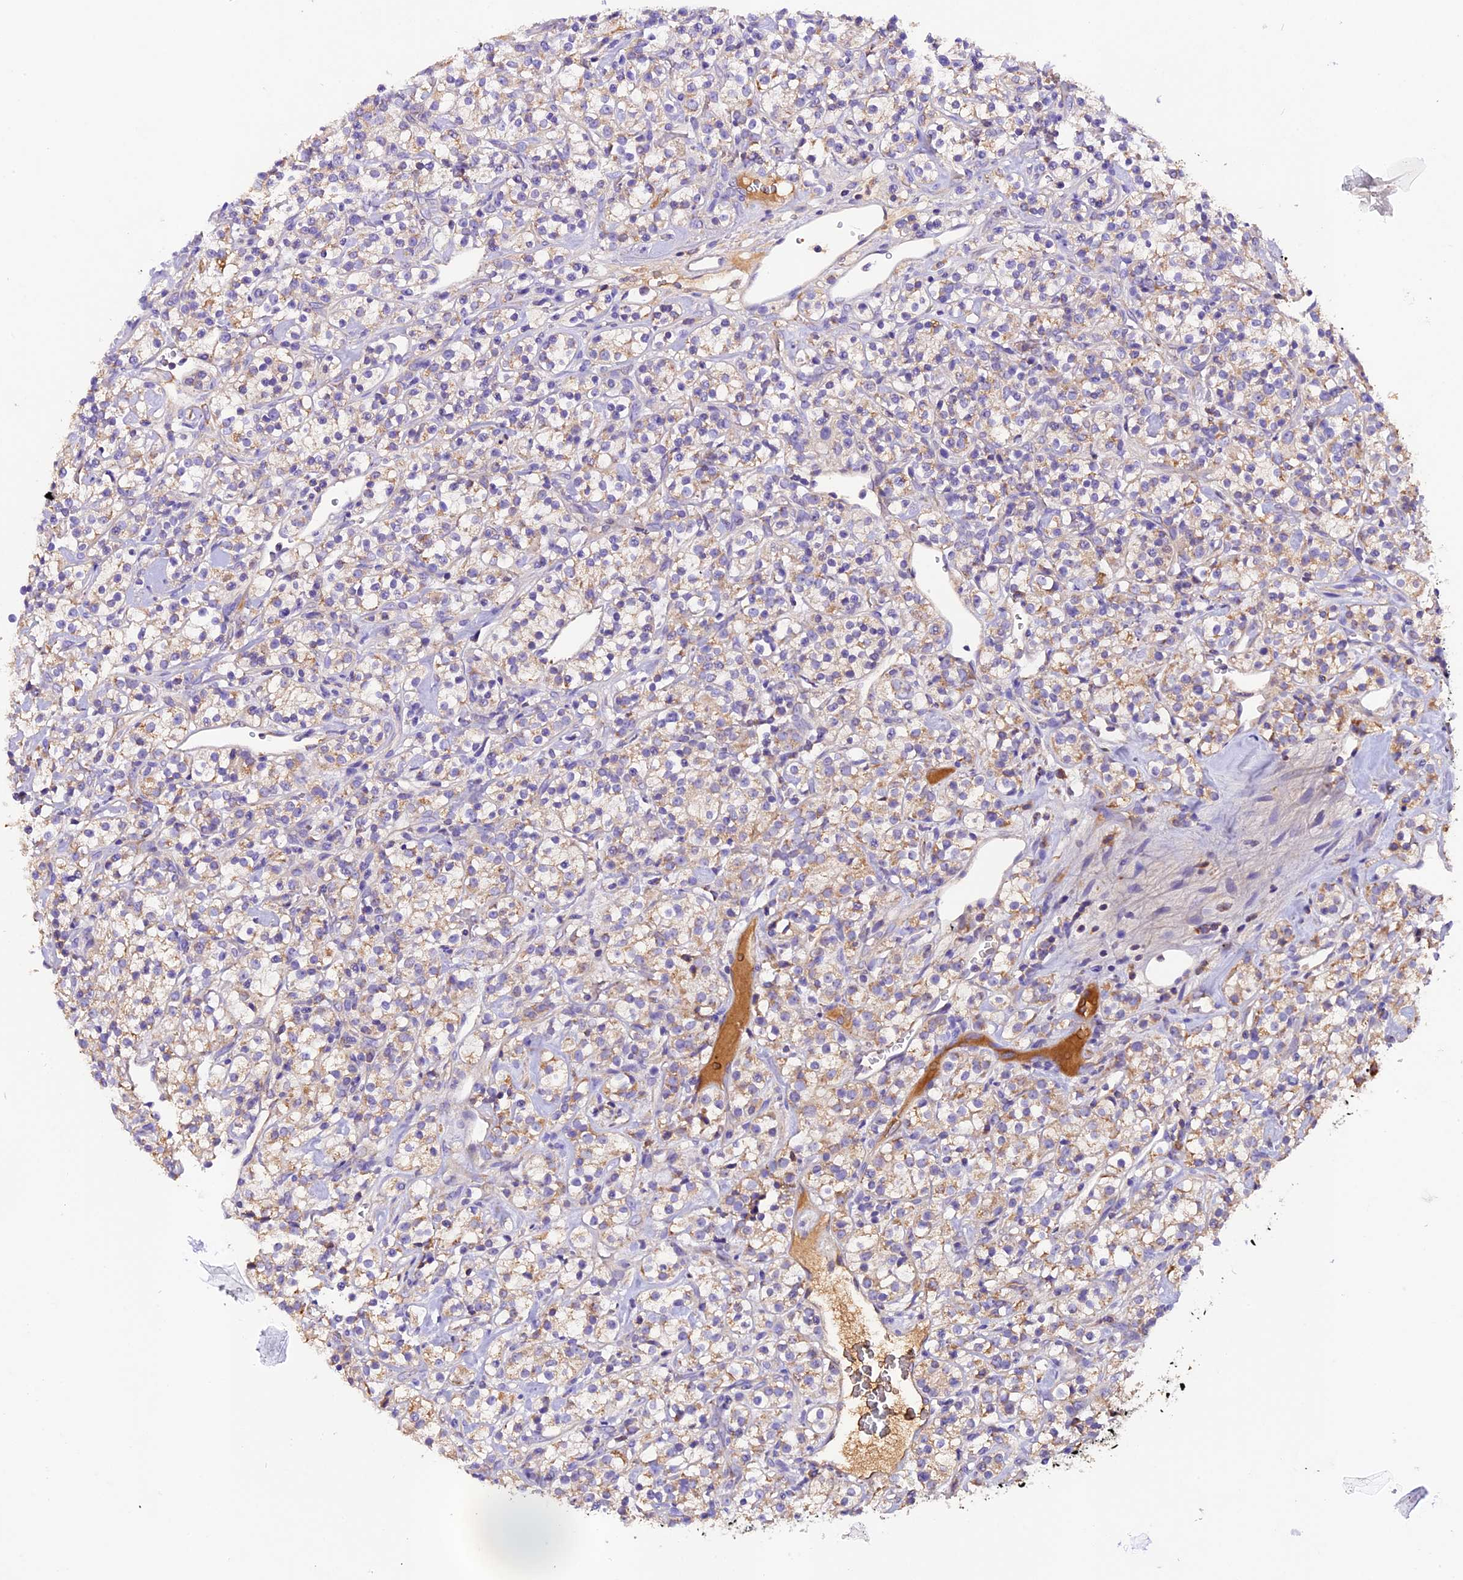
{"staining": {"intensity": "weak", "quantity": "<25%", "location": "cytoplasmic/membranous"}, "tissue": "renal cancer", "cell_type": "Tumor cells", "image_type": "cancer", "snomed": [{"axis": "morphology", "description": "Adenocarcinoma, NOS"}, {"axis": "topography", "description": "Kidney"}], "caption": "Immunohistochemical staining of human renal cancer reveals no significant positivity in tumor cells.", "gene": "SIX5", "patient": {"sex": "male", "age": 77}}